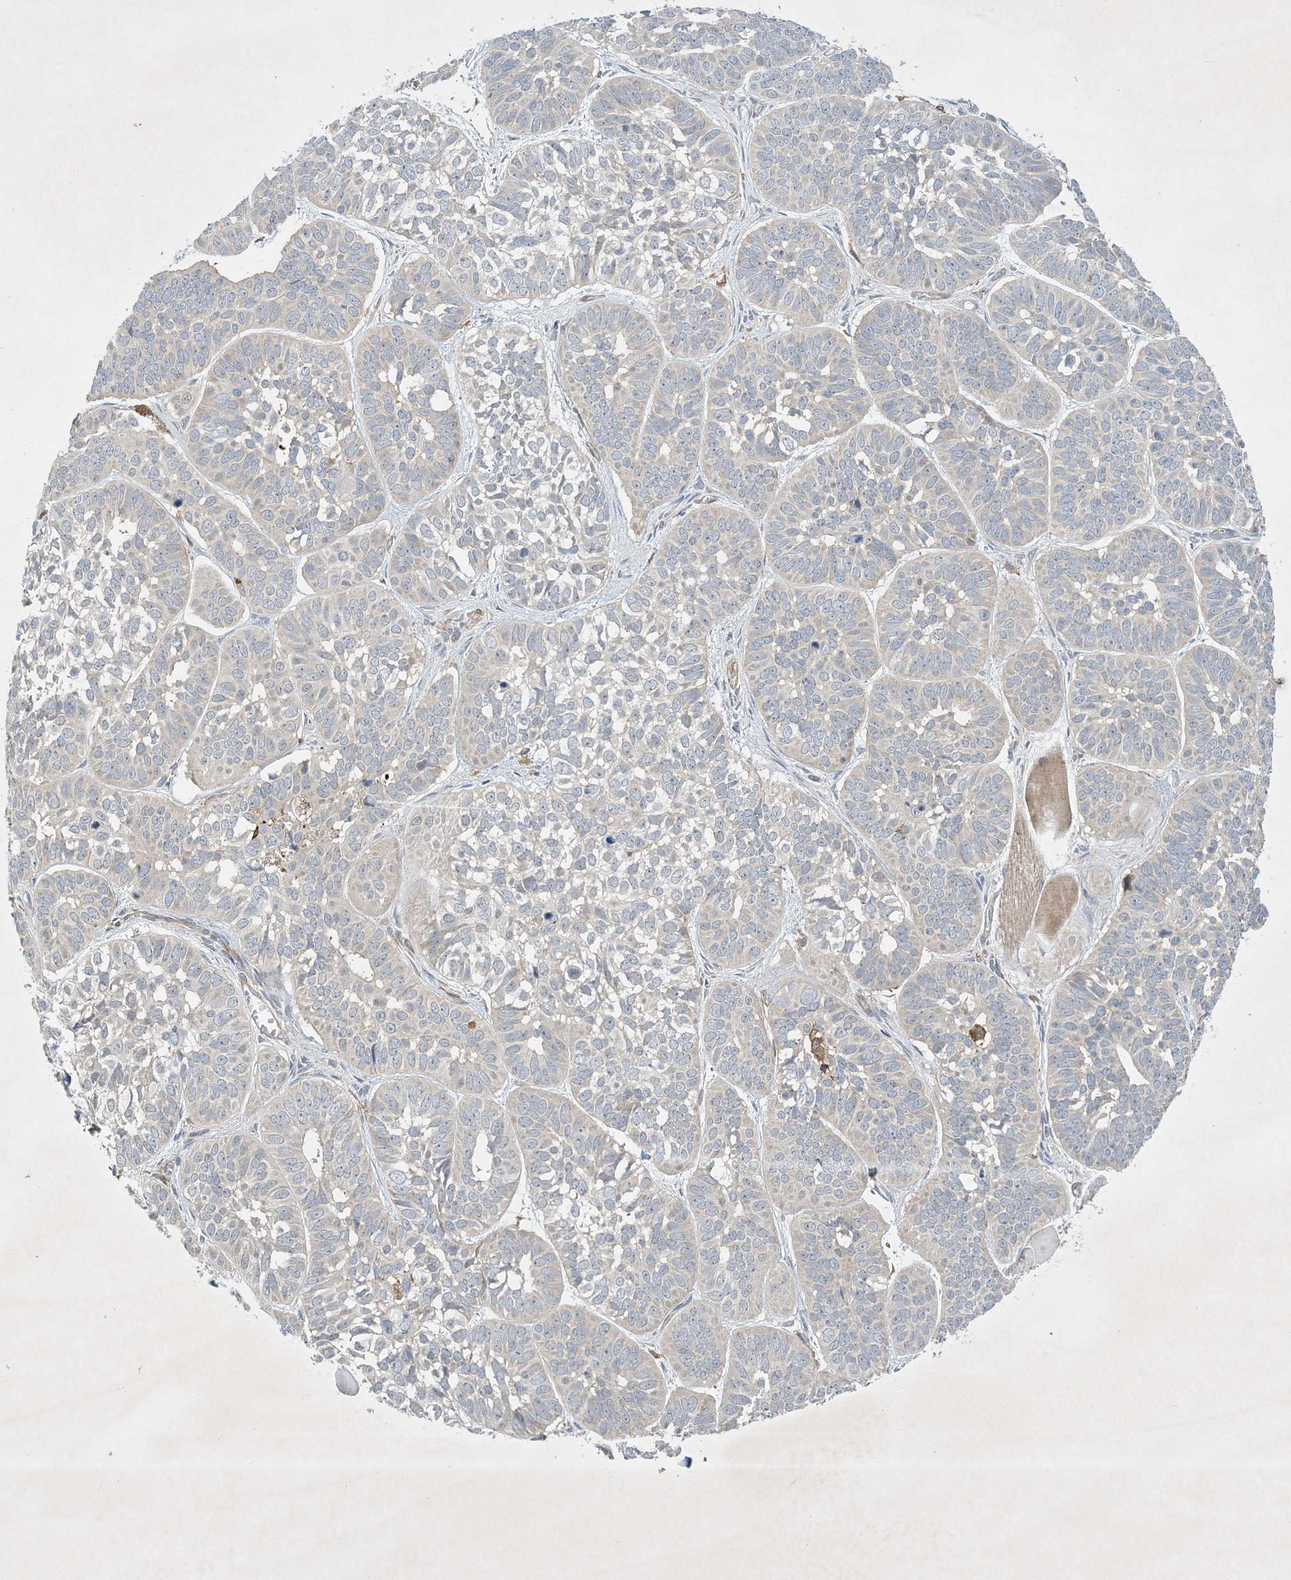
{"staining": {"intensity": "negative", "quantity": "none", "location": "none"}, "tissue": "skin cancer", "cell_type": "Tumor cells", "image_type": "cancer", "snomed": [{"axis": "morphology", "description": "Basal cell carcinoma"}, {"axis": "topography", "description": "Skin"}], "caption": "Immunohistochemical staining of basal cell carcinoma (skin) displays no significant staining in tumor cells.", "gene": "AK9", "patient": {"sex": "male", "age": 62}}